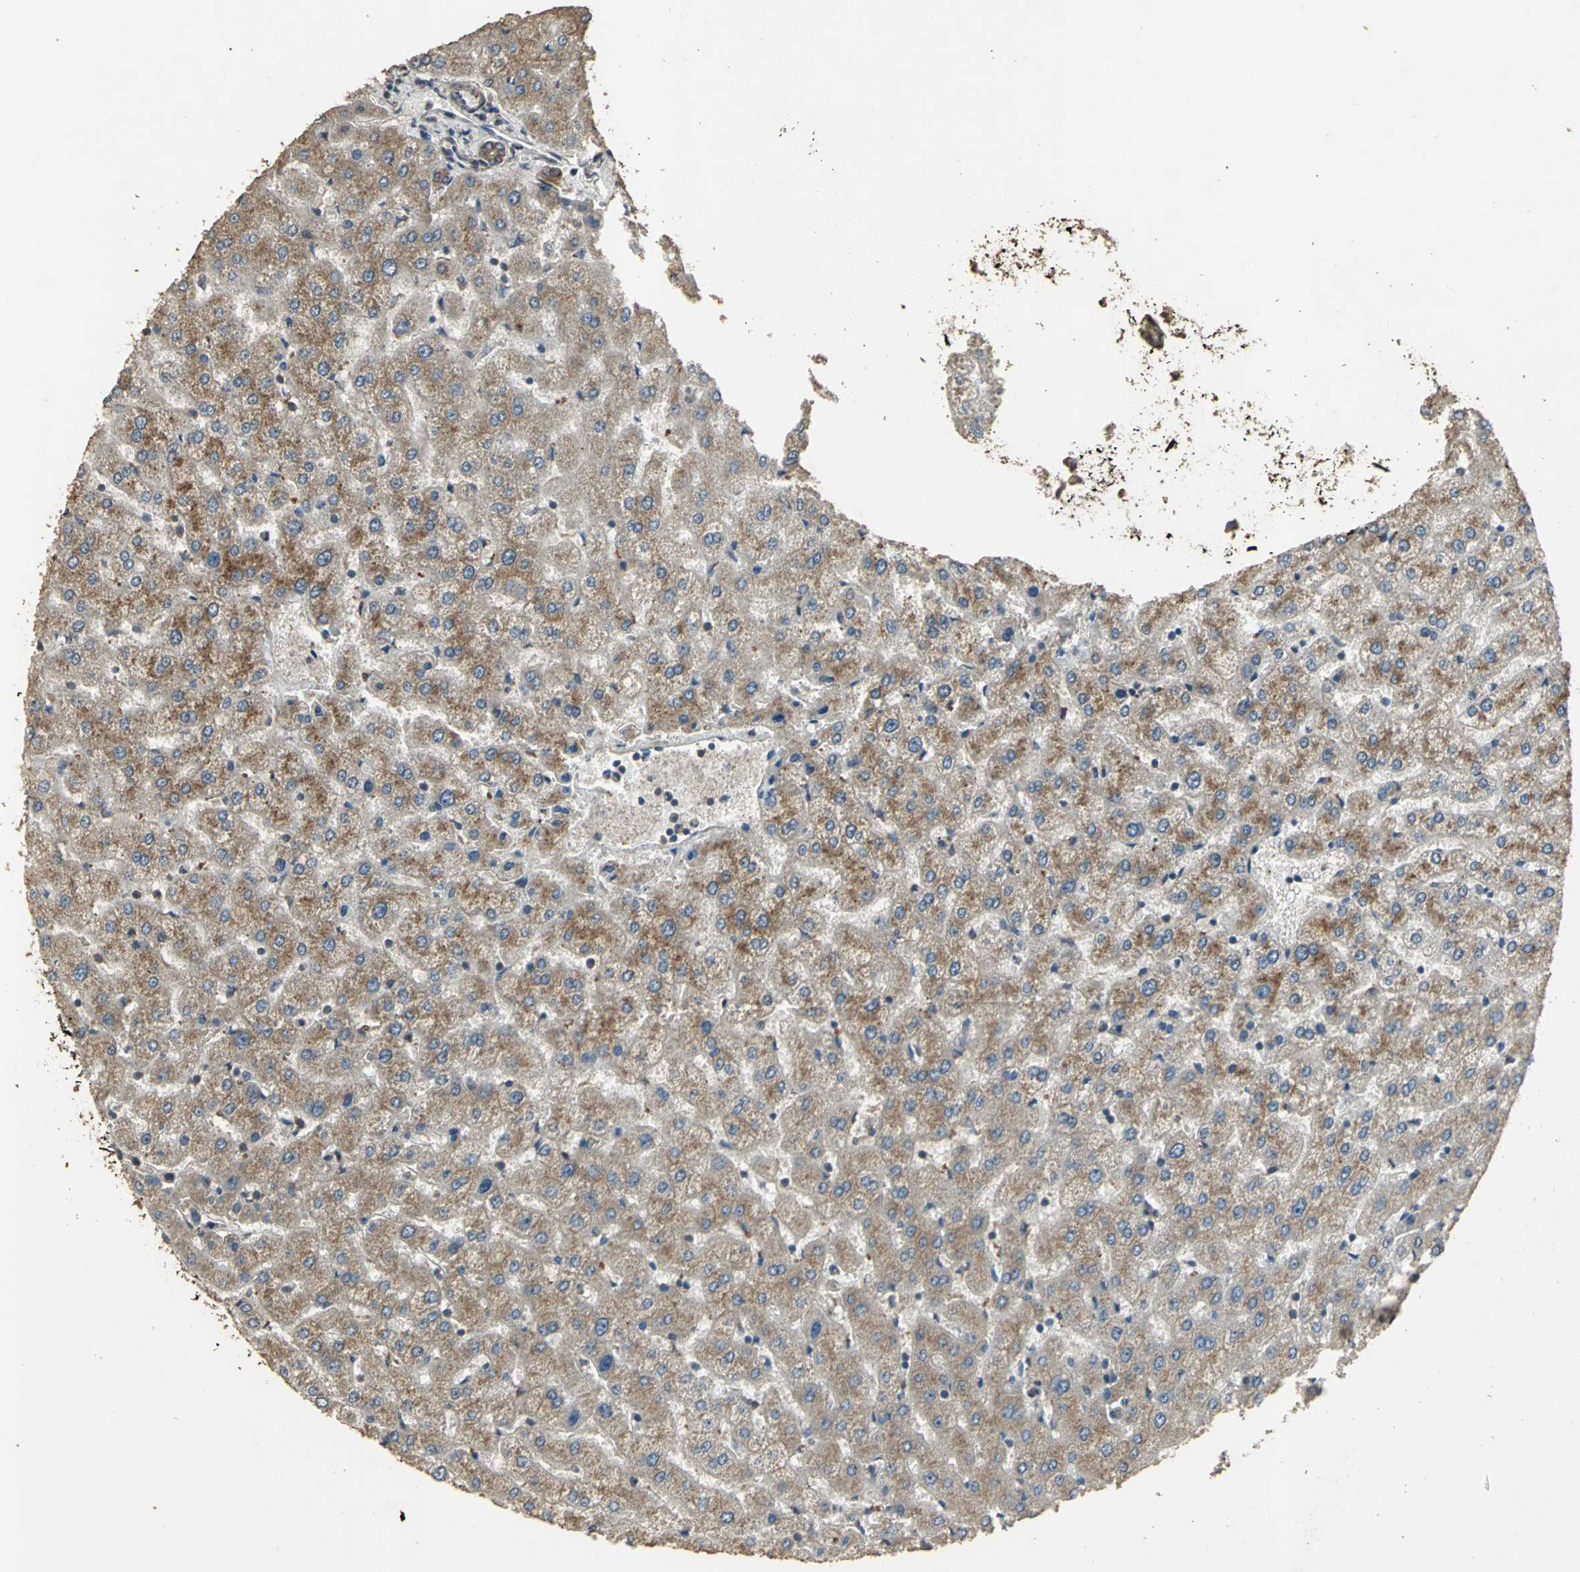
{"staining": {"intensity": "moderate", "quantity": ">75%", "location": "cytoplasmic/membranous"}, "tissue": "liver", "cell_type": "Cholangiocytes", "image_type": "normal", "snomed": [{"axis": "morphology", "description": "Normal tissue, NOS"}, {"axis": "morphology", "description": "Fibrosis, NOS"}, {"axis": "topography", "description": "Liver"}], "caption": "Moderate cytoplasmic/membranous protein expression is appreciated in about >75% of cholangiocytes in liver.", "gene": "KANK1", "patient": {"sex": "female", "age": 29}}